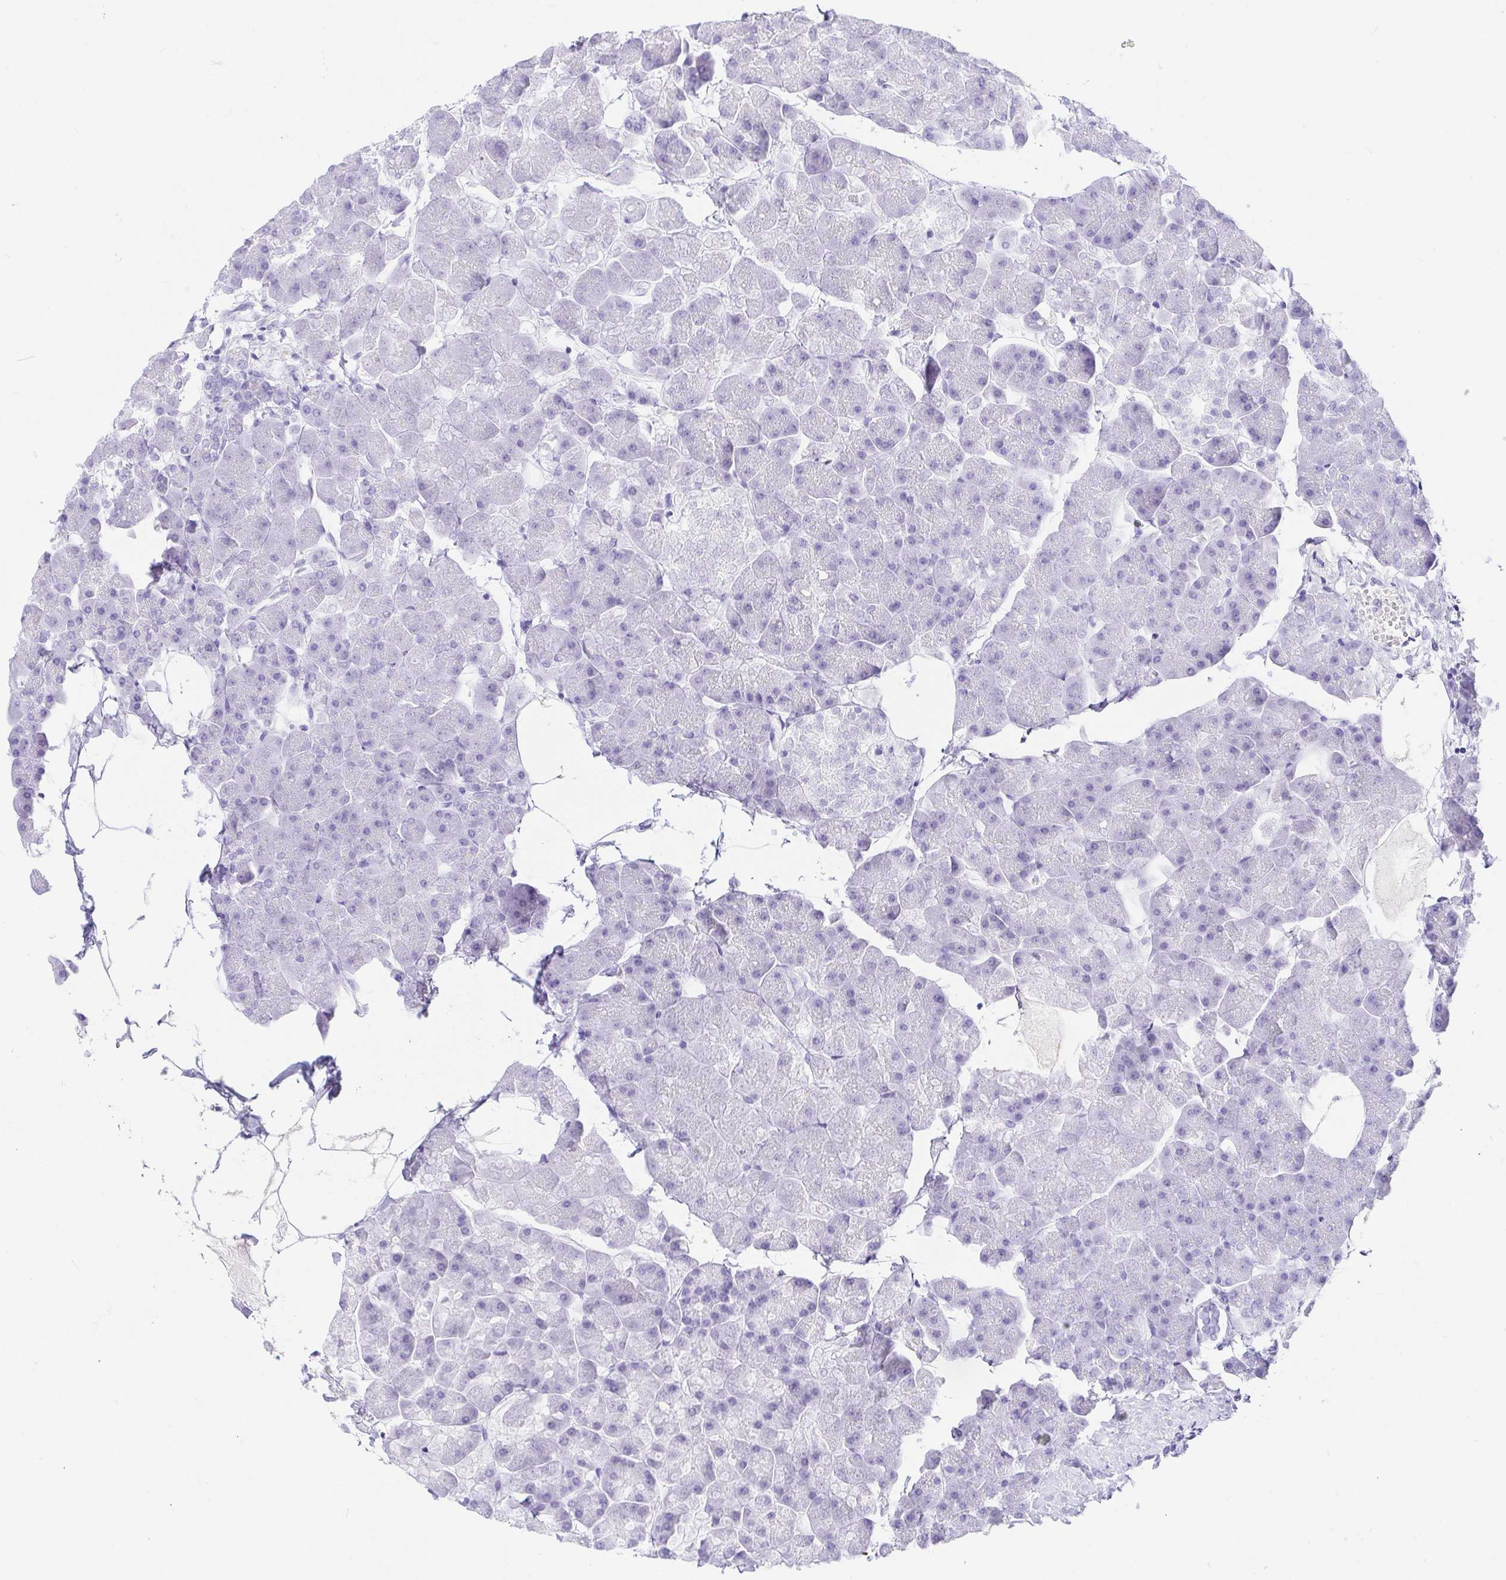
{"staining": {"intensity": "negative", "quantity": "none", "location": "none"}, "tissue": "pancreas", "cell_type": "Exocrine glandular cells", "image_type": "normal", "snomed": [{"axis": "morphology", "description": "Normal tissue, NOS"}, {"axis": "topography", "description": "Pancreas"}], "caption": "High power microscopy histopathology image of an immunohistochemistry (IHC) histopathology image of unremarkable pancreas, revealing no significant staining in exocrine glandular cells.", "gene": "GKN1", "patient": {"sex": "male", "age": 35}}